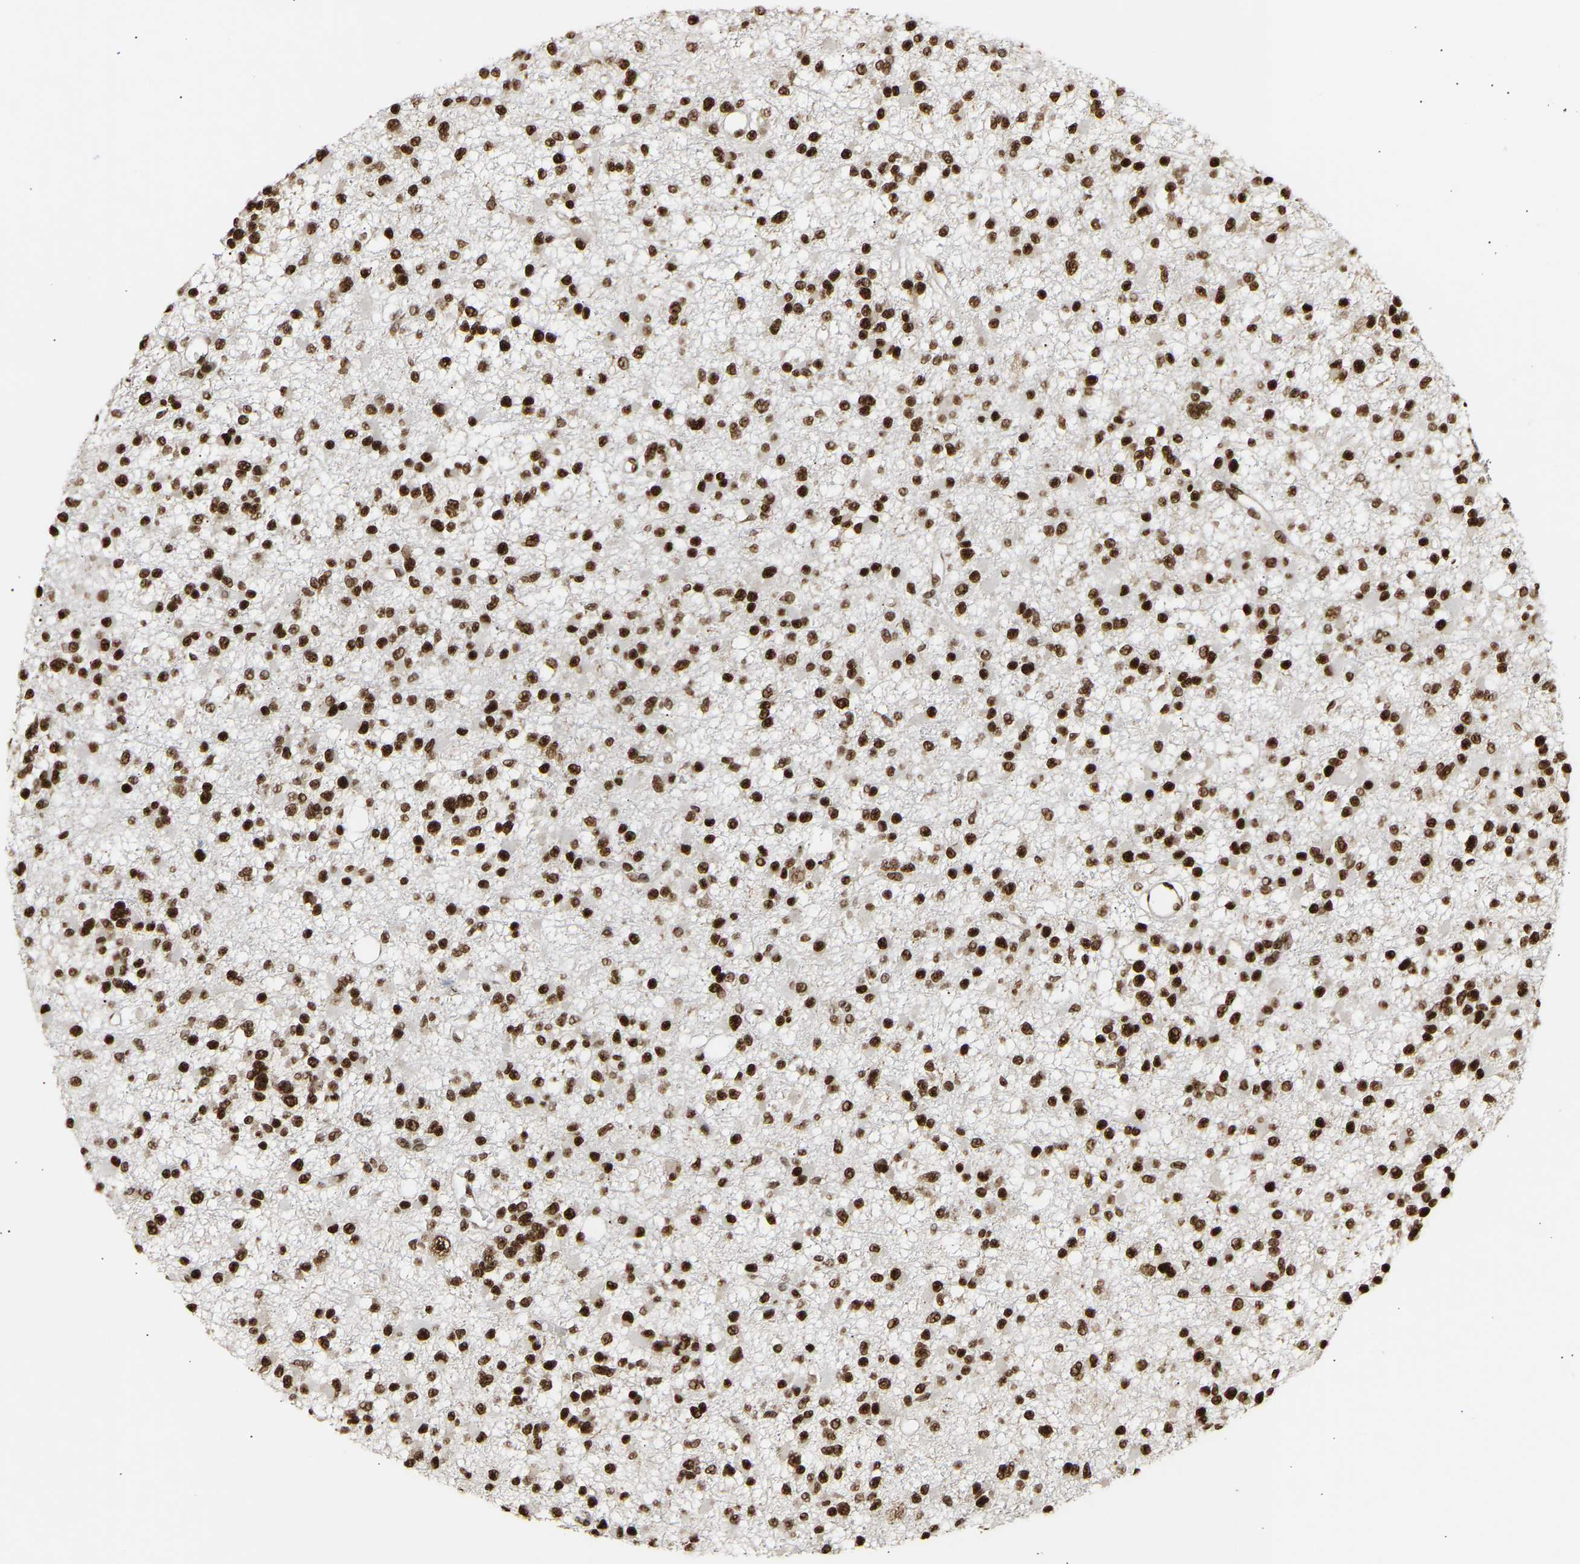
{"staining": {"intensity": "strong", "quantity": ">75%", "location": "nuclear"}, "tissue": "glioma", "cell_type": "Tumor cells", "image_type": "cancer", "snomed": [{"axis": "morphology", "description": "Glioma, malignant, Low grade"}, {"axis": "topography", "description": "Brain"}], "caption": "A brown stain shows strong nuclear positivity of a protein in glioma tumor cells. (IHC, brightfield microscopy, high magnification).", "gene": "ALYREF", "patient": {"sex": "female", "age": 22}}